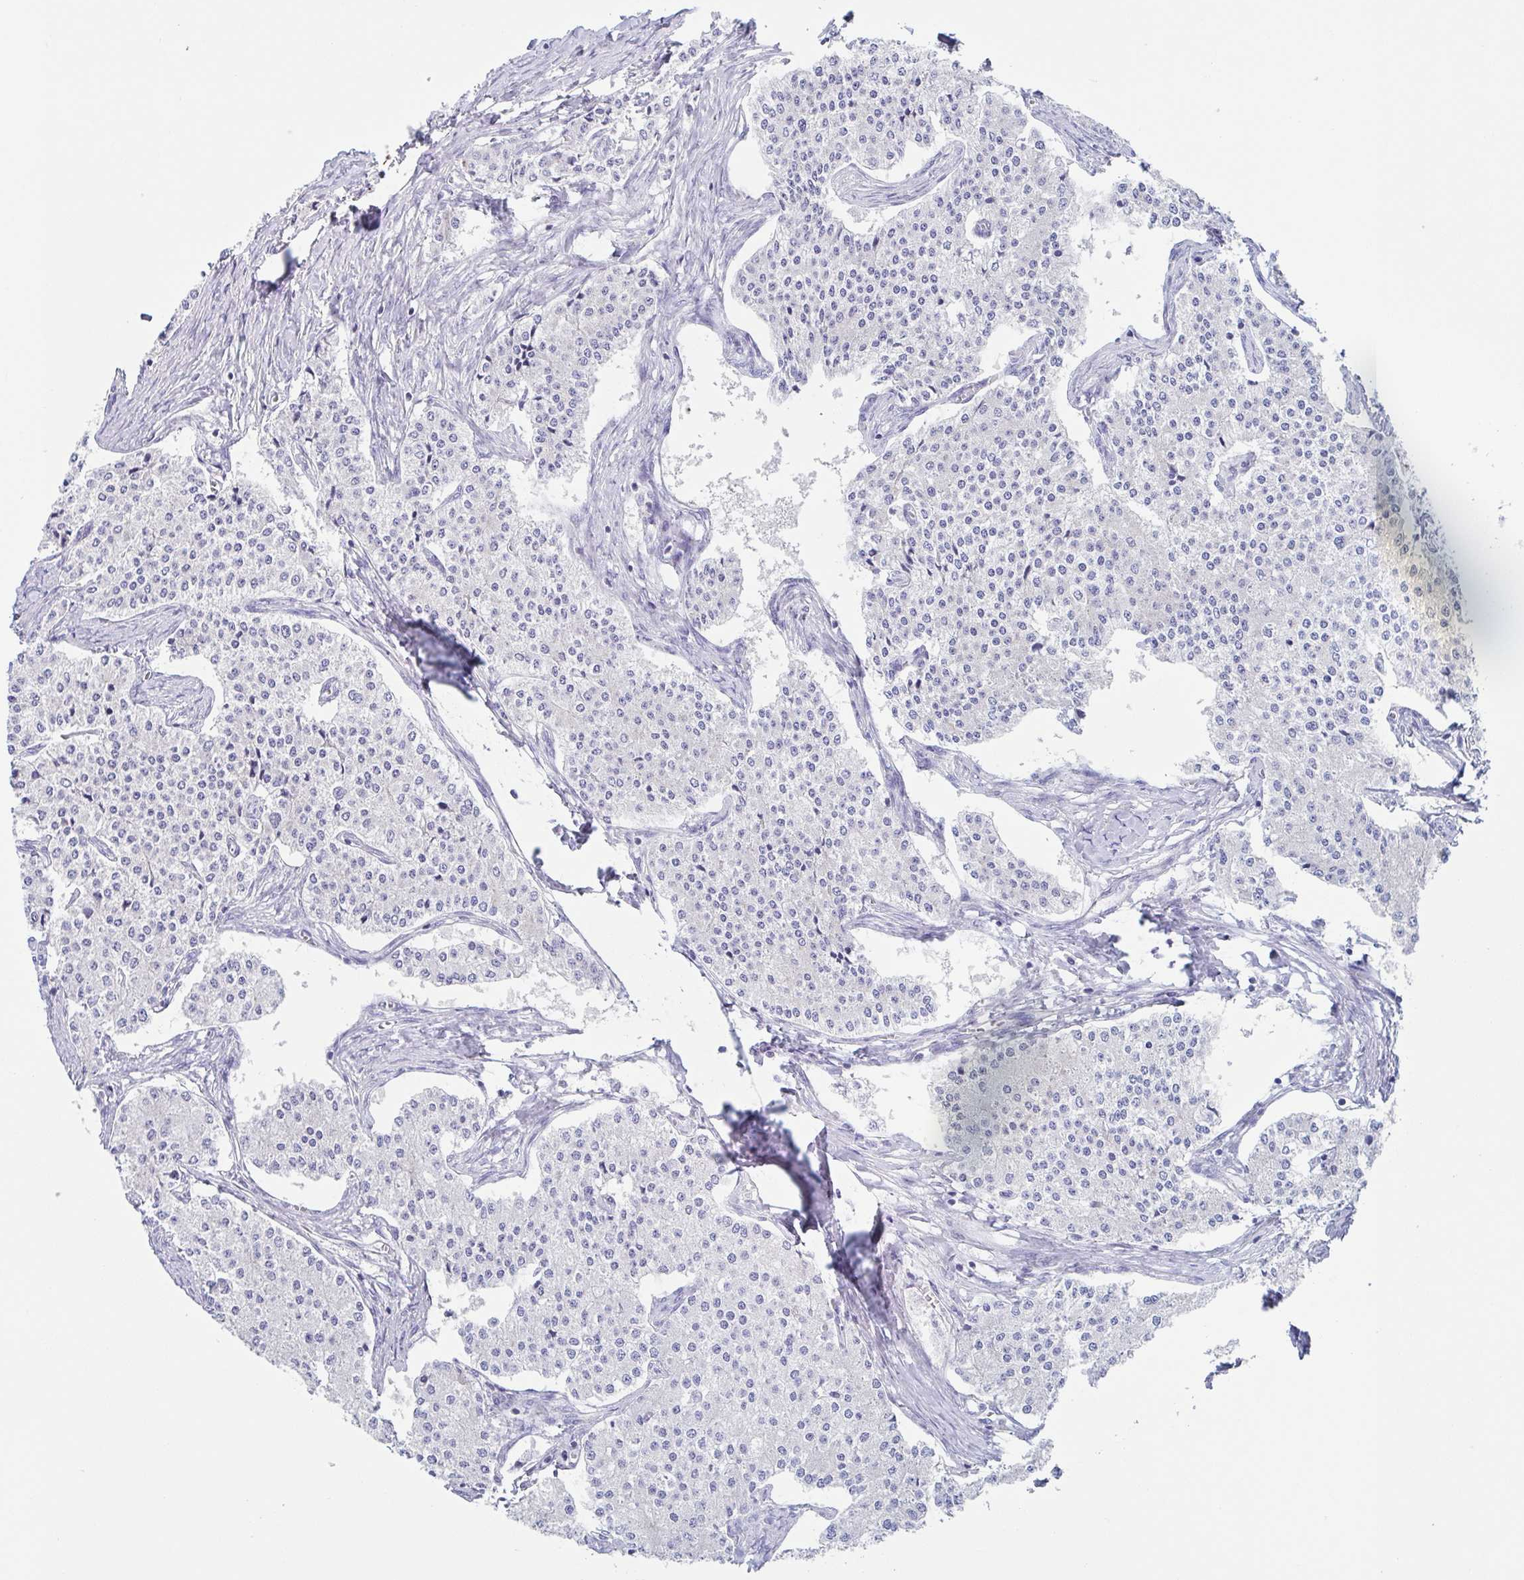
{"staining": {"intensity": "negative", "quantity": "none", "location": "none"}, "tissue": "carcinoid", "cell_type": "Tumor cells", "image_type": "cancer", "snomed": [{"axis": "morphology", "description": "Carcinoid, malignant, NOS"}, {"axis": "topography", "description": "Colon"}], "caption": "Tumor cells show no significant protein staining in carcinoid.", "gene": "CHMP5", "patient": {"sex": "female", "age": 52}}